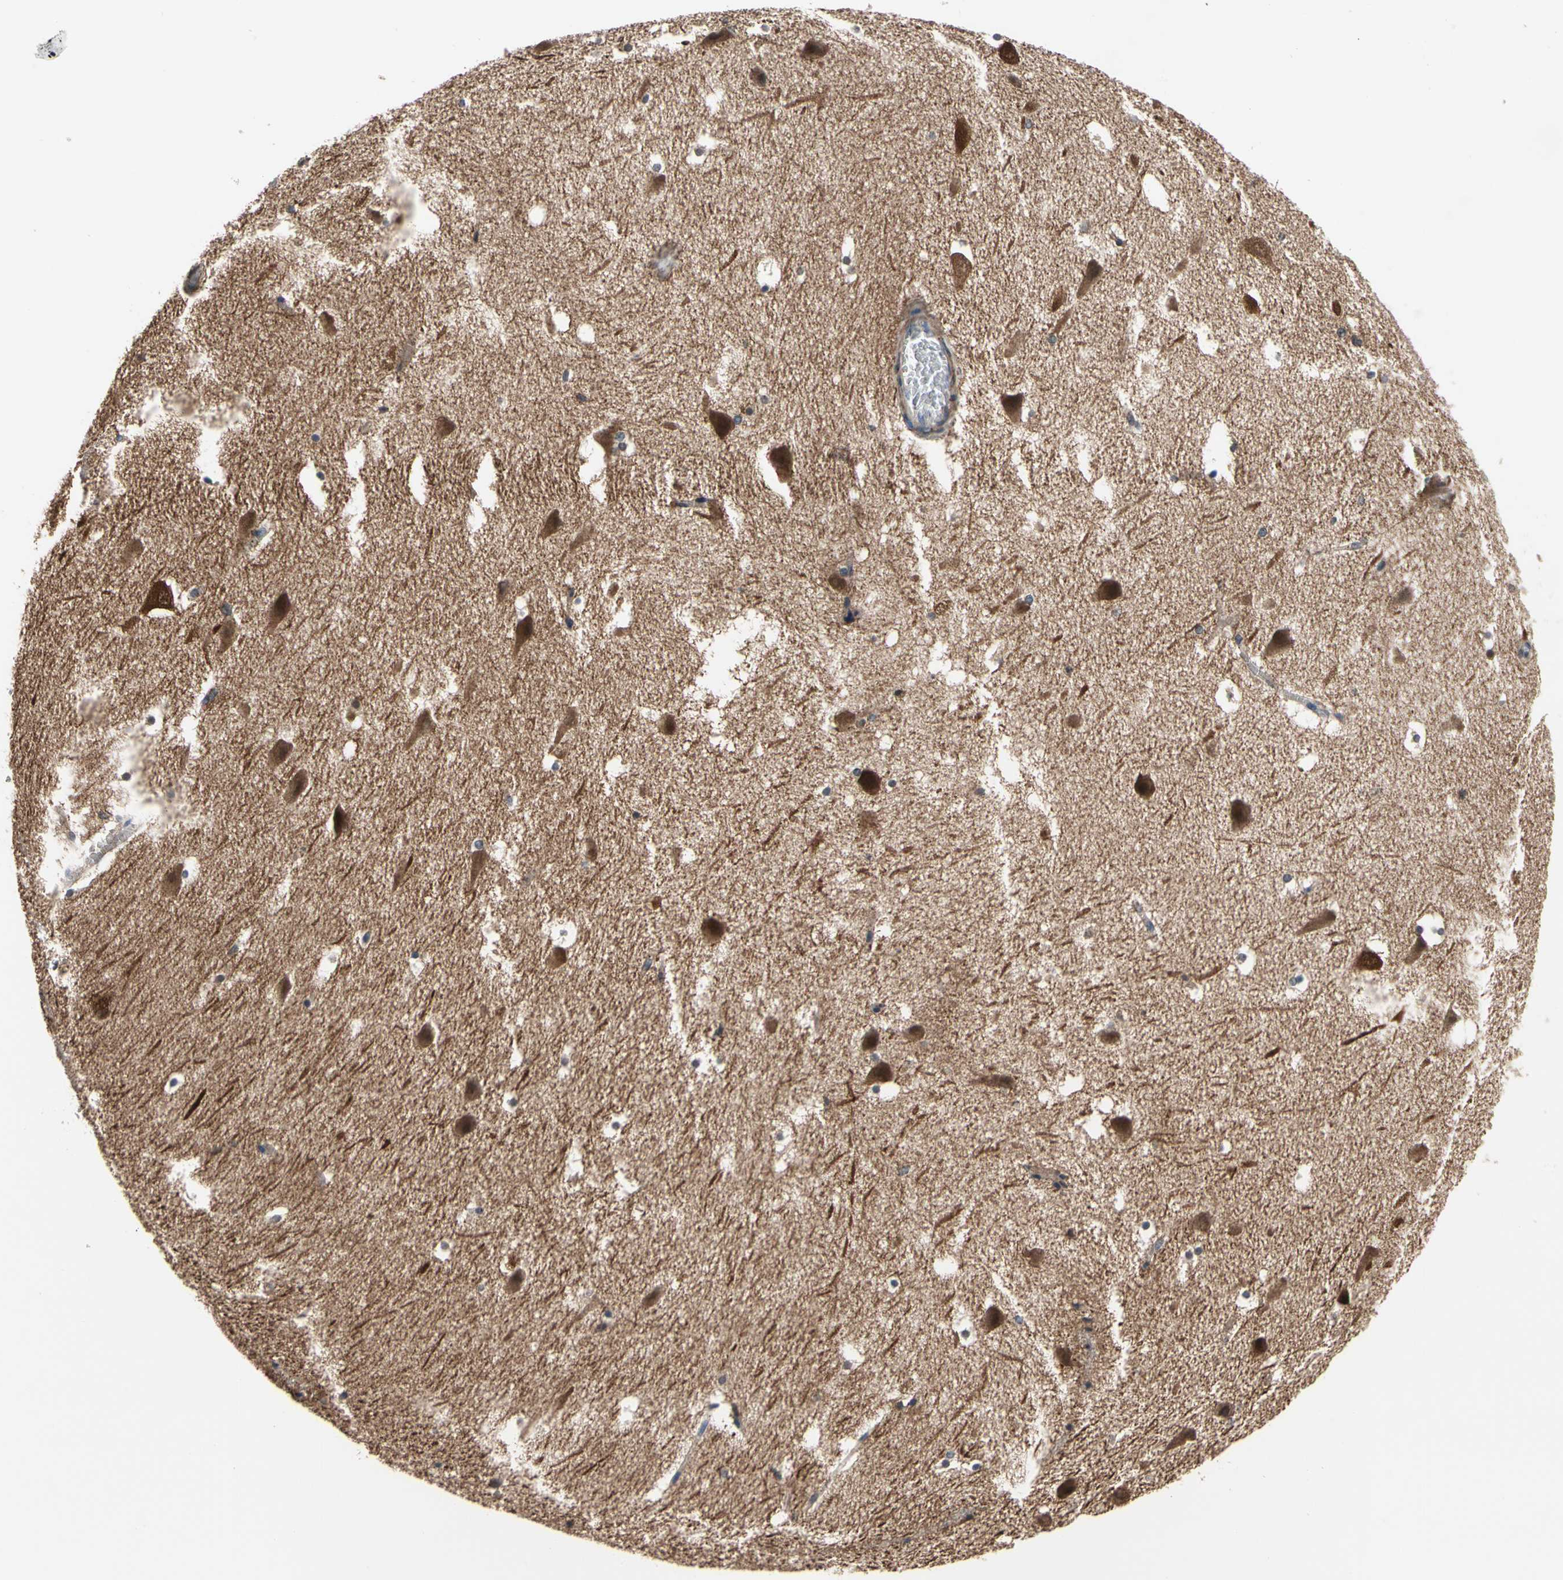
{"staining": {"intensity": "moderate", "quantity": "<25%", "location": "cytoplasmic/membranous"}, "tissue": "hippocampus", "cell_type": "Glial cells", "image_type": "normal", "snomed": [{"axis": "morphology", "description": "Normal tissue, NOS"}, {"axis": "topography", "description": "Hippocampus"}], "caption": "Approximately <25% of glial cells in unremarkable hippocampus exhibit moderate cytoplasmic/membranous protein expression as visualized by brown immunohistochemical staining.", "gene": "PRKAR2B", "patient": {"sex": "male", "age": 45}}